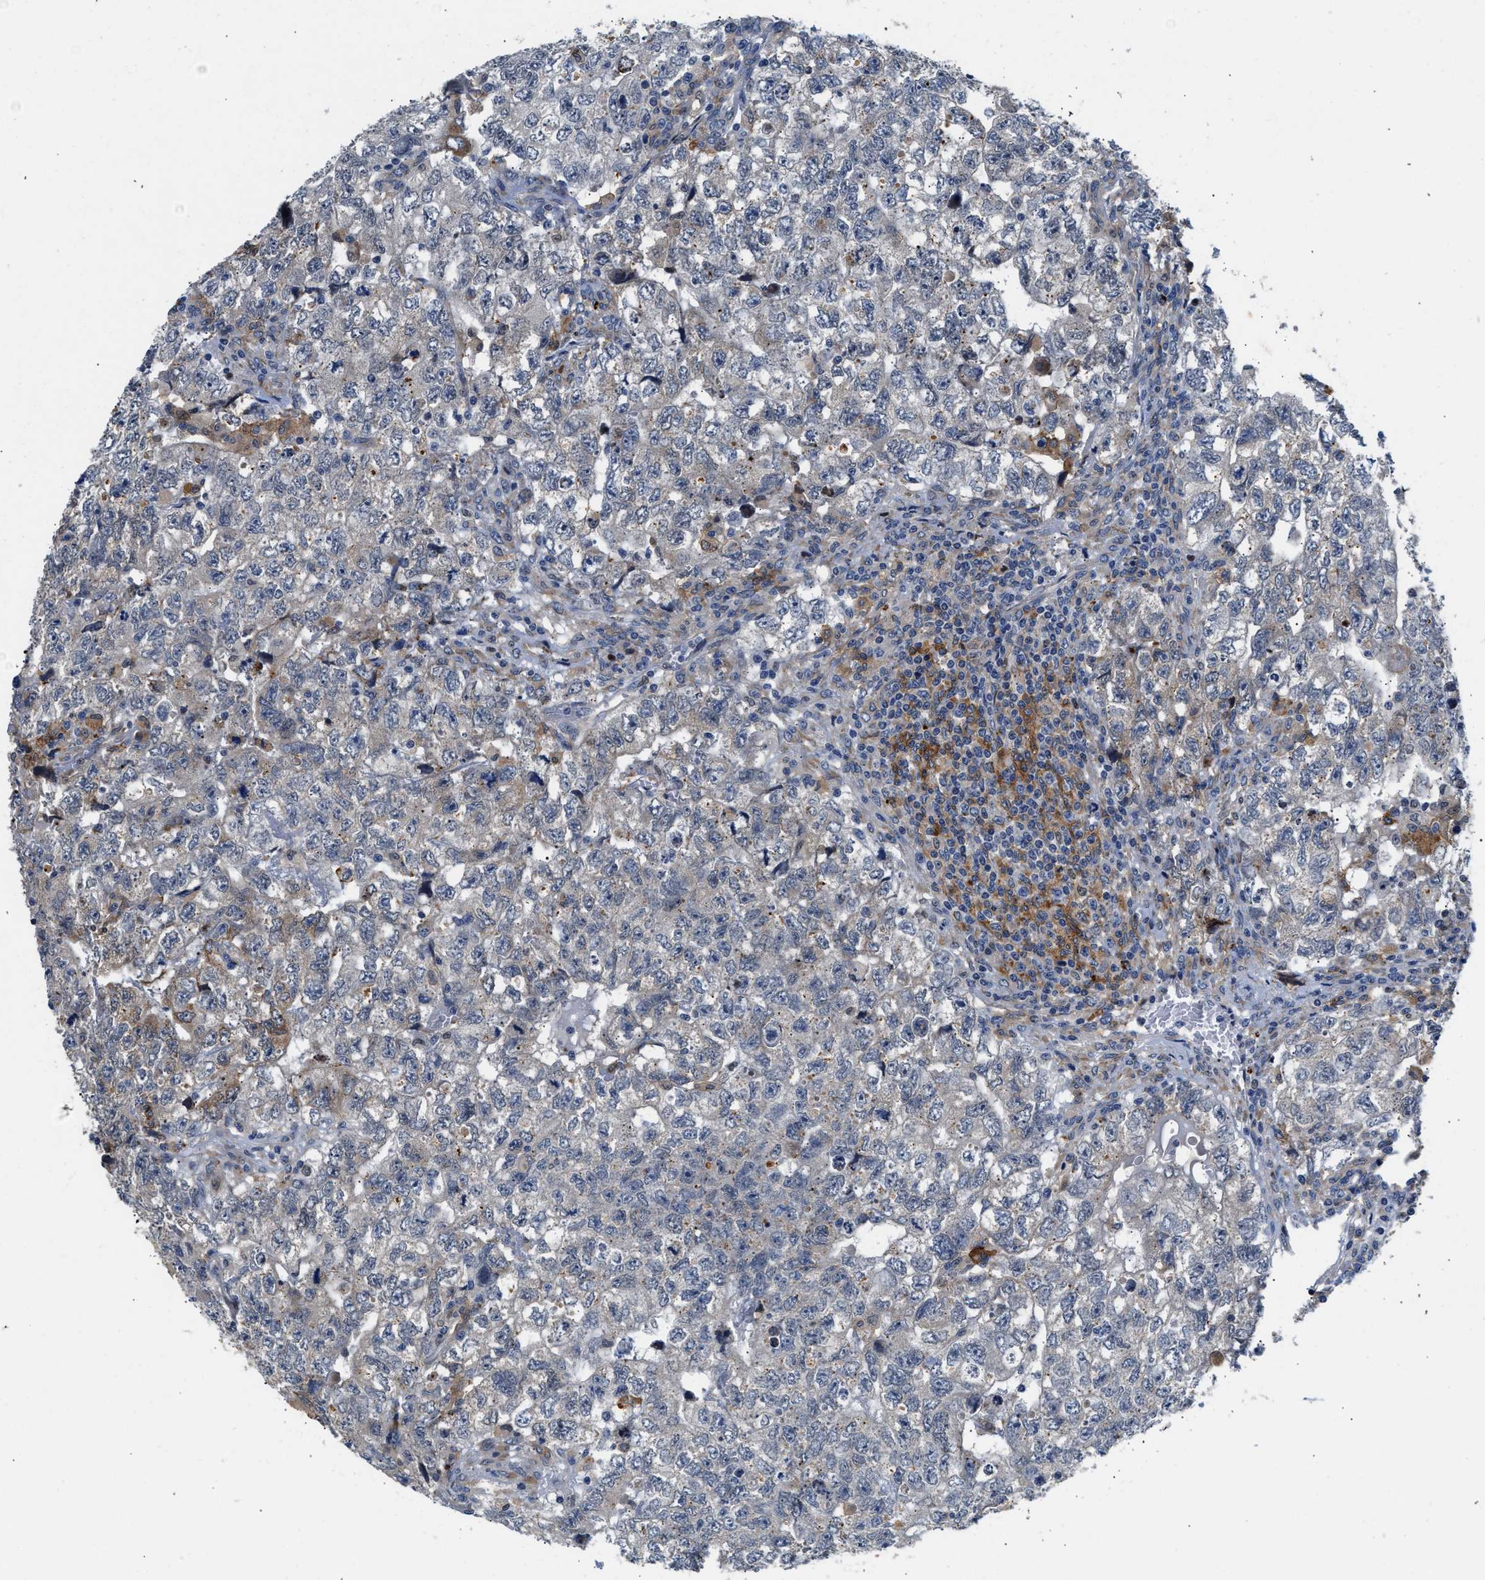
{"staining": {"intensity": "negative", "quantity": "none", "location": "none"}, "tissue": "testis cancer", "cell_type": "Tumor cells", "image_type": "cancer", "snomed": [{"axis": "morphology", "description": "Carcinoma, Embryonal, NOS"}, {"axis": "topography", "description": "Testis"}], "caption": "Embryonal carcinoma (testis) was stained to show a protein in brown. There is no significant positivity in tumor cells. (Stains: DAB IHC with hematoxylin counter stain, Microscopy: brightfield microscopy at high magnification).", "gene": "PPM1L", "patient": {"sex": "male", "age": 36}}